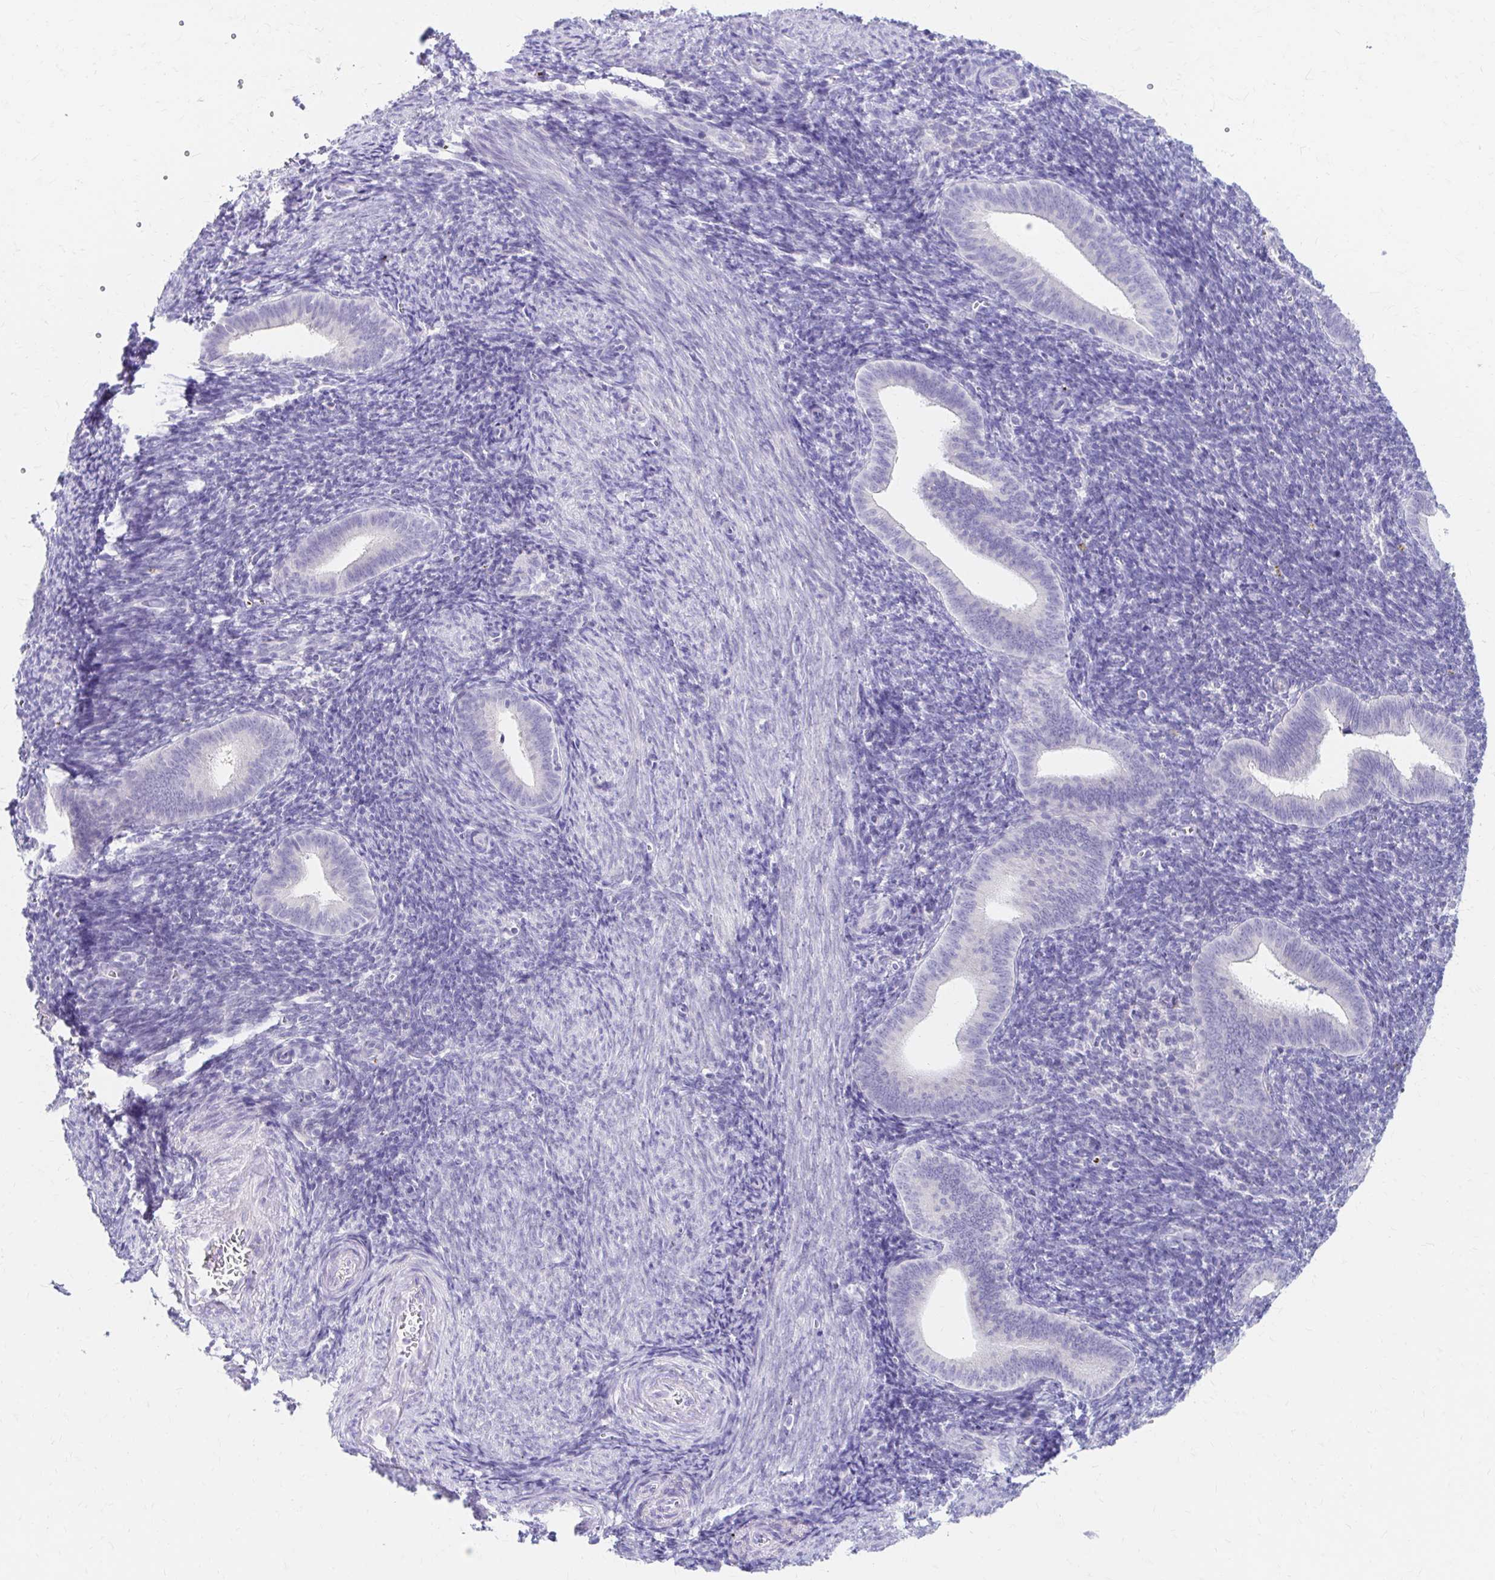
{"staining": {"intensity": "negative", "quantity": "none", "location": "none"}, "tissue": "endometrium", "cell_type": "Cells in endometrial stroma", "image_type": "normal", "snomed": [{"axis": "morphology", "description": "Normal tissue, NOS"}, {"axis": "topography", "description": "Endometrium"}], "caption": "Cells in endometrial stroma are negative for brown protein staining in normal endometrium. Nuclei are stained in blue.", "gene": "AZGP1", "patient": {"sex": "female", "age": 25}}